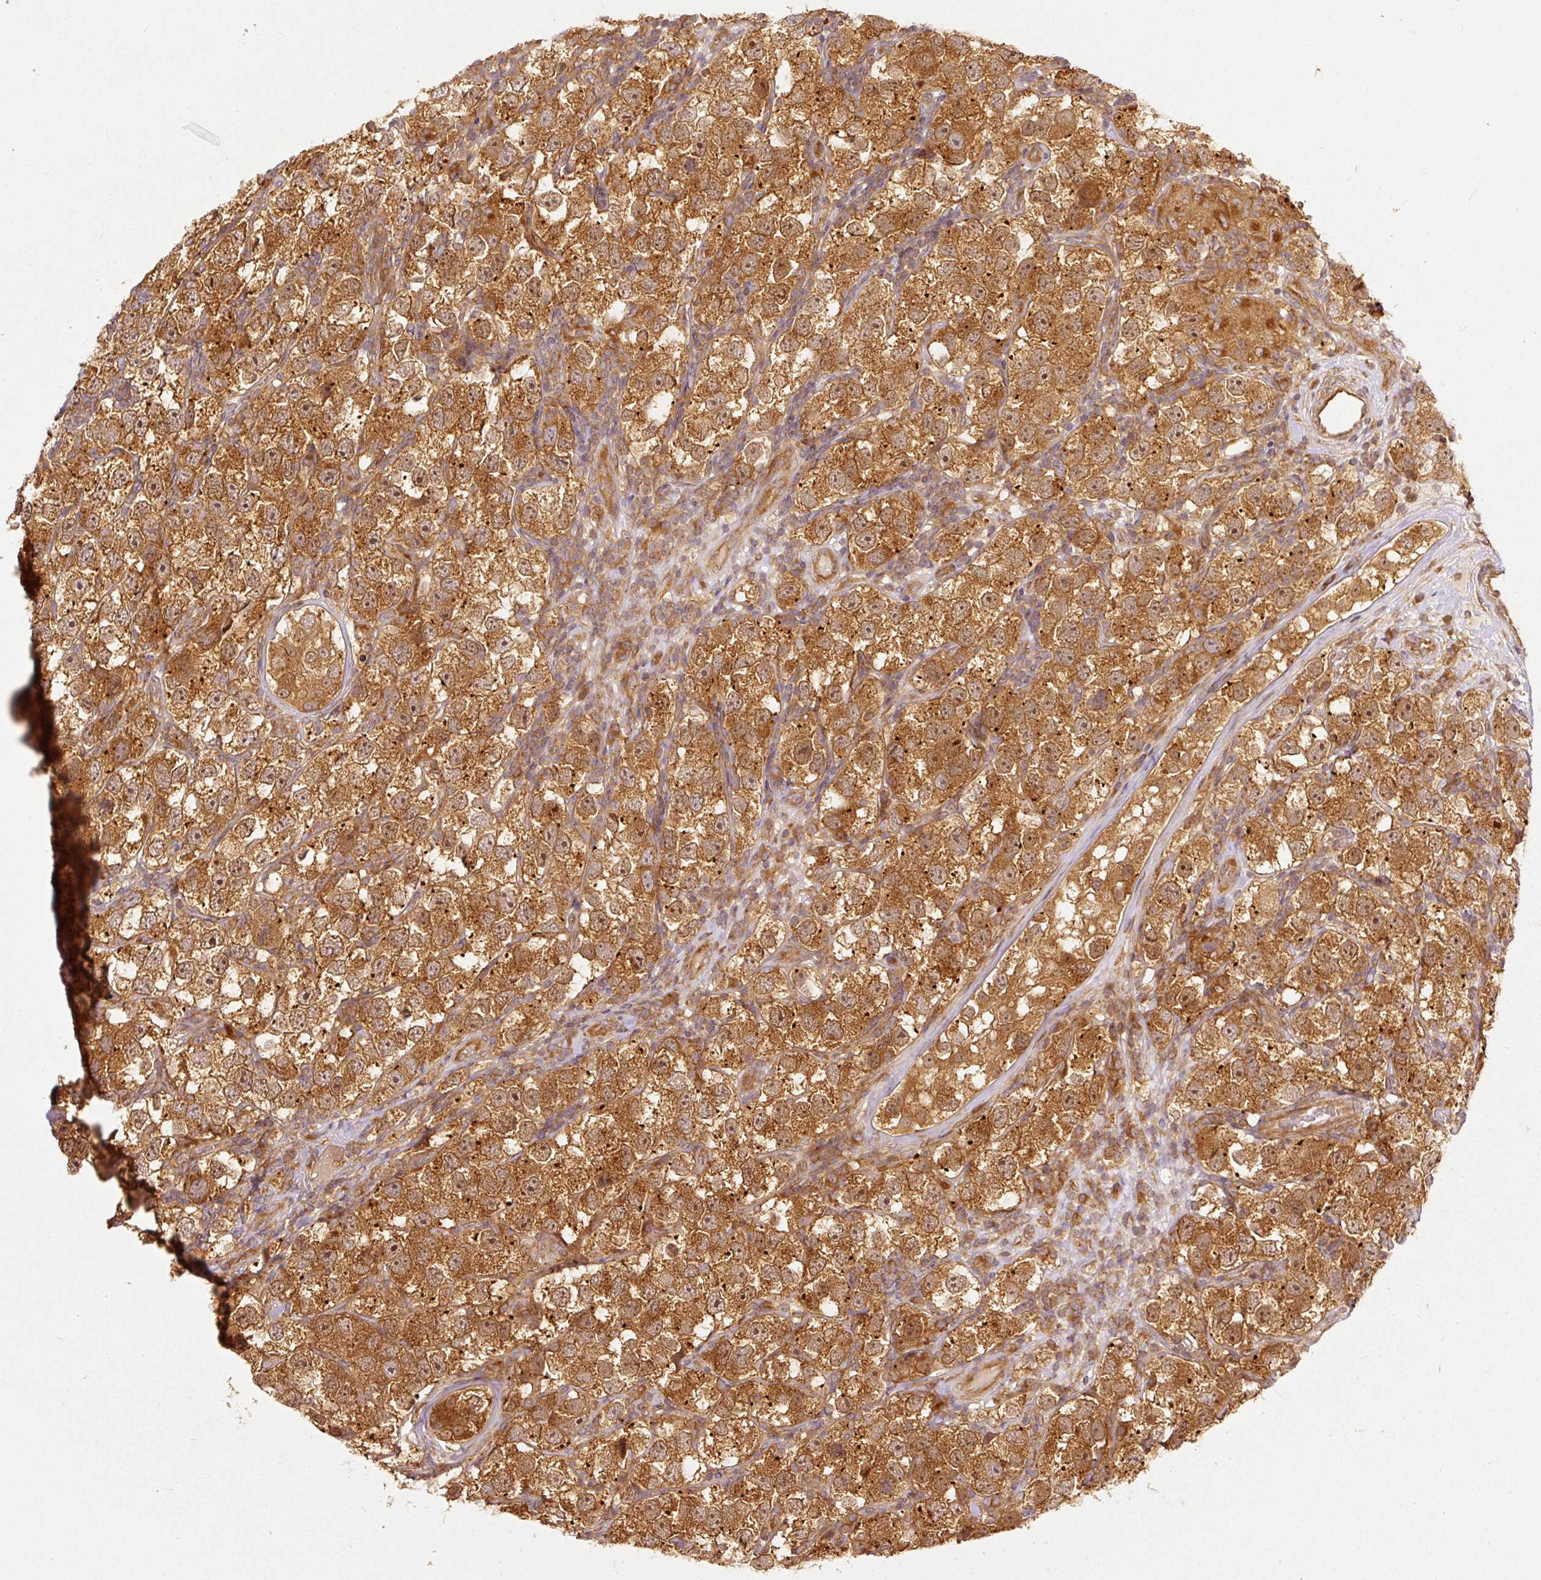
{"staining": {"intensity": "moderate", "quantity": ">75%", "location": "cytoplasmic/membranous,nuclear"}, "tissue": "testis cancer", "cell_type": "Tumor cells", "image_type": "cancer", "snomed": [{"axis": "morphology", "description": "Seminoma, NOS"}, {"axis": "topography", "description": "Testis"}], "caption": "Protein staining exhibits moderate cytoplasmic/membranous and nuclear staining in approximately >75% of tumor cells in testis seminoma.", "gene": "EIF3B", "patient": {"sex": "male", "age": 26}}